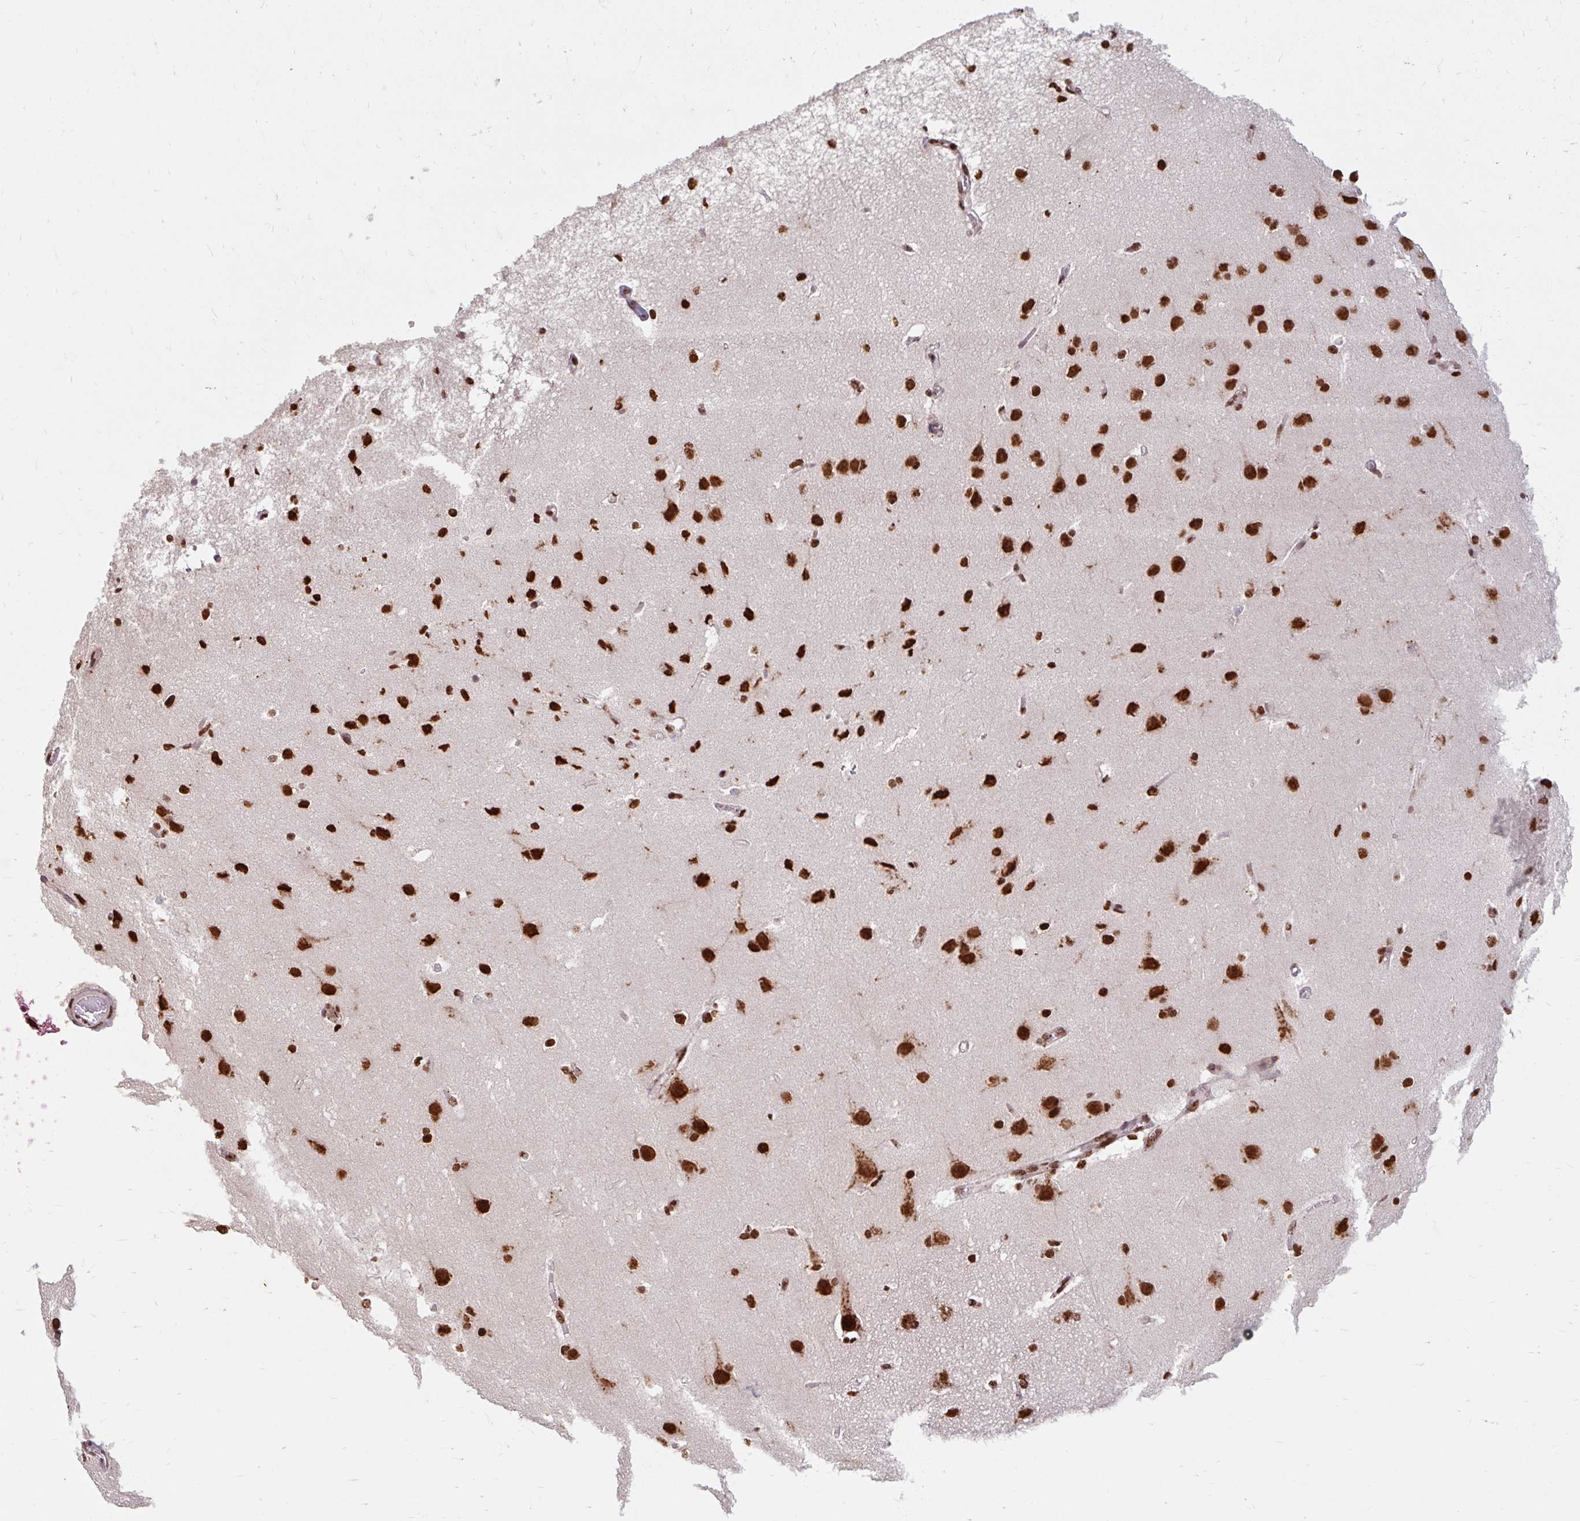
{"staining": {"intensity": "strong", "quantity": "25%-75%", "location": "nuclear"}, "tissue": "cerebral cortex", "cell_type": "Endothelial cells", "image_type": "normal", "snomed": [{"axis": "morphology", "description": "Normal tissue, NOS"}, {"axis": "topography", "description": "Cerebral cortex"}], "caption": "Immunohistochemistry (IHC) of normal human cerebral cortex demonstrates high levels of strong nuclear positivity in approximately 25%-75% of endothelial cells. The staining was performed using DAB, with brown indicating positive protein expression. Nuclei are stained blue with hematoxylin.", "gene": "BICRA", "patient": {"sex": "male", "age": 37}}